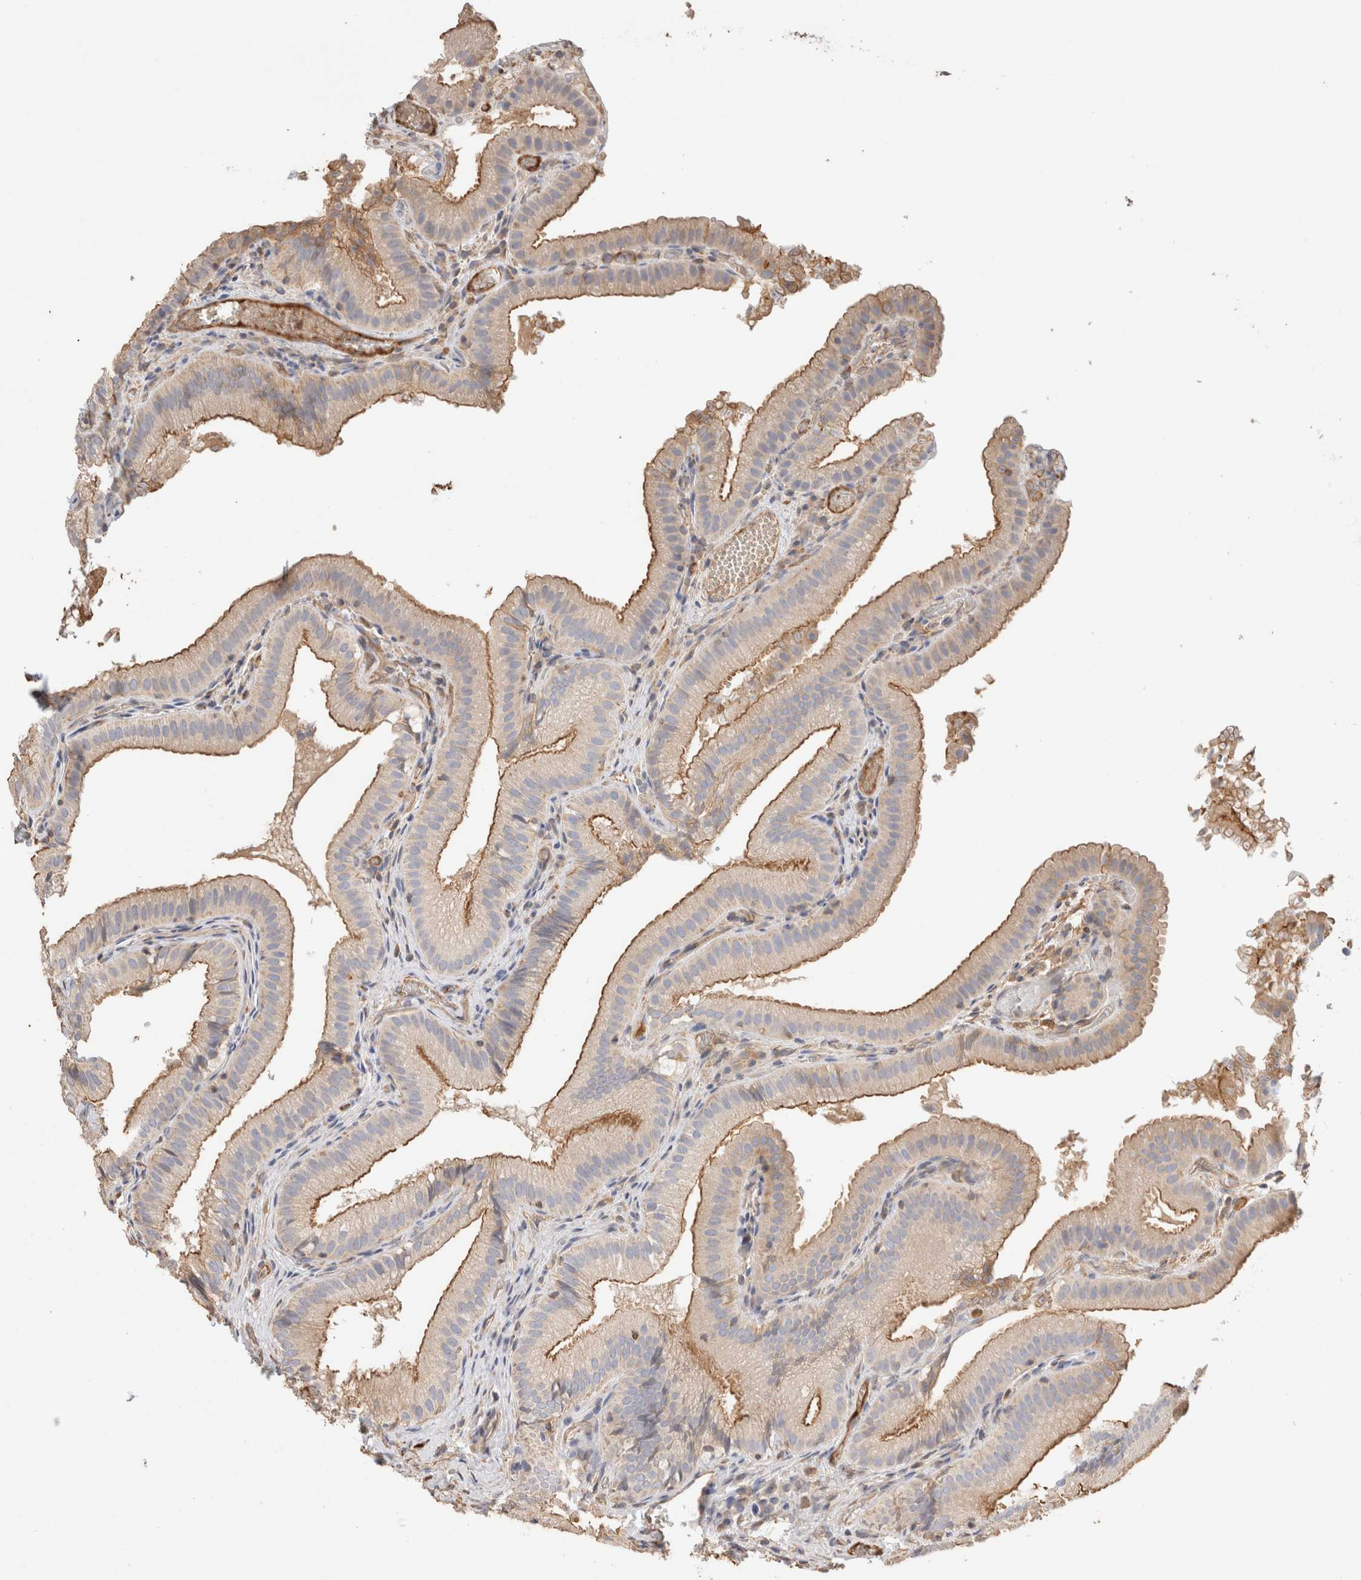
{"staining": {"intensity": "moderate", "quantity": ">75%", "location": "cytoplasmic/membranous"}, "tissue": "gallbladder", "cell_type": "Glandular cells", "image_type": "normal", "snomed": [{"axis": "morphology", "description": "Normal tissue, NOS"}, {"axis": "topography", "description": "Gallbladder"}], "caption": "Glandular cells exhibit medium levels of moderate cytoplasmic/membranous staining in approximately >75% of cells in normal gallbladder. Using DAB (brown) and hematoxylin (blue) stains, captured at high magnification using brightfield microscopy.", "gene": "PROS1", "patient": {"sex": "female", "age": 30}}